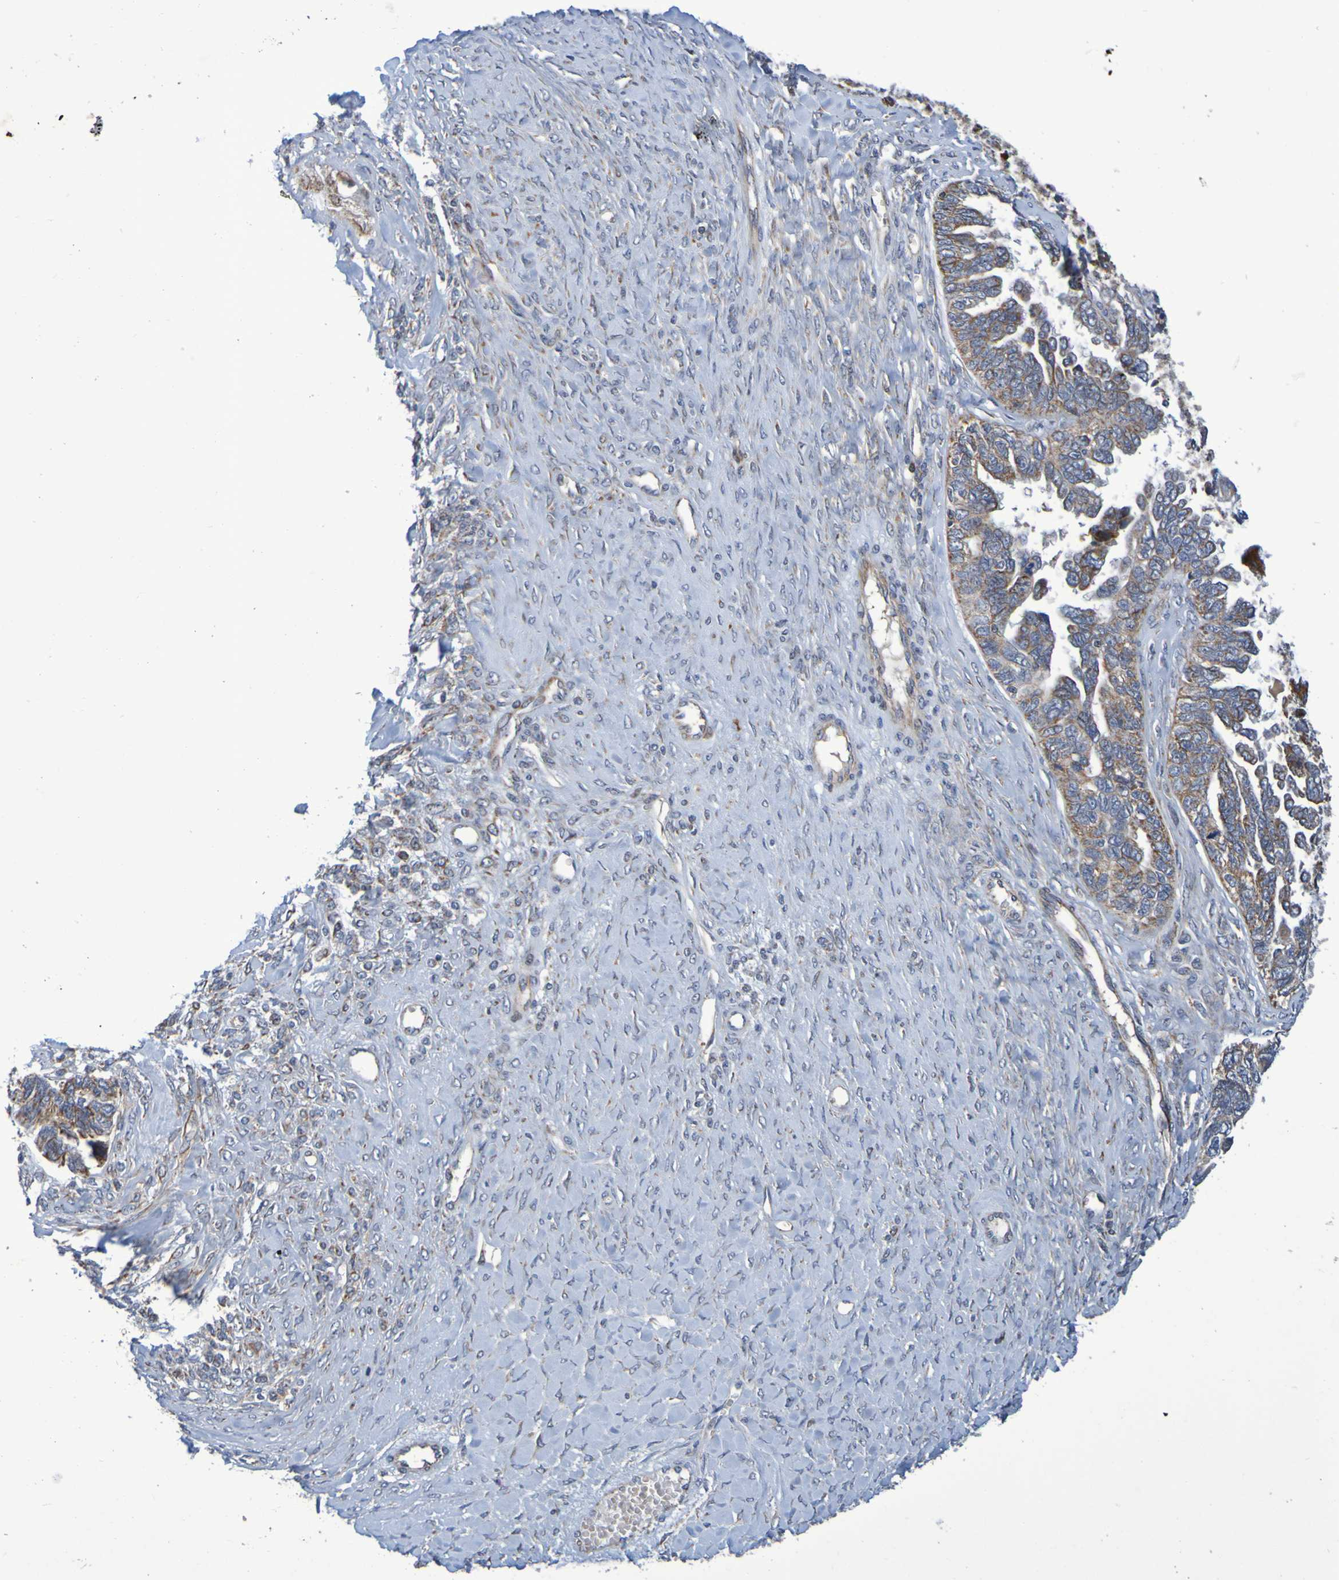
{"staining": {"intensity": "moderate", "quantity": ">75%", "location": "cytoplasmic/membranous"}, "tissue": "ovarian cancer", "cell_type": "Tumor cells", "image_type": "cancer", "snomed": [{"axis": "morphology", "description": "Cystadenocarcinoma, serous, NOS"}, {"axis": "topography", "description": "Ovary"}], "caption": "High-power microscopy captured an immunohistochemistry (IHC) photomicrograph of ovarian serous cystadenocarcinoma, revealing moderate cytoplasmic/membranous positivity in about >75% of tumor cells.", "gene": "CCDC51", "patient": {"sex": "female", "age": 79}}